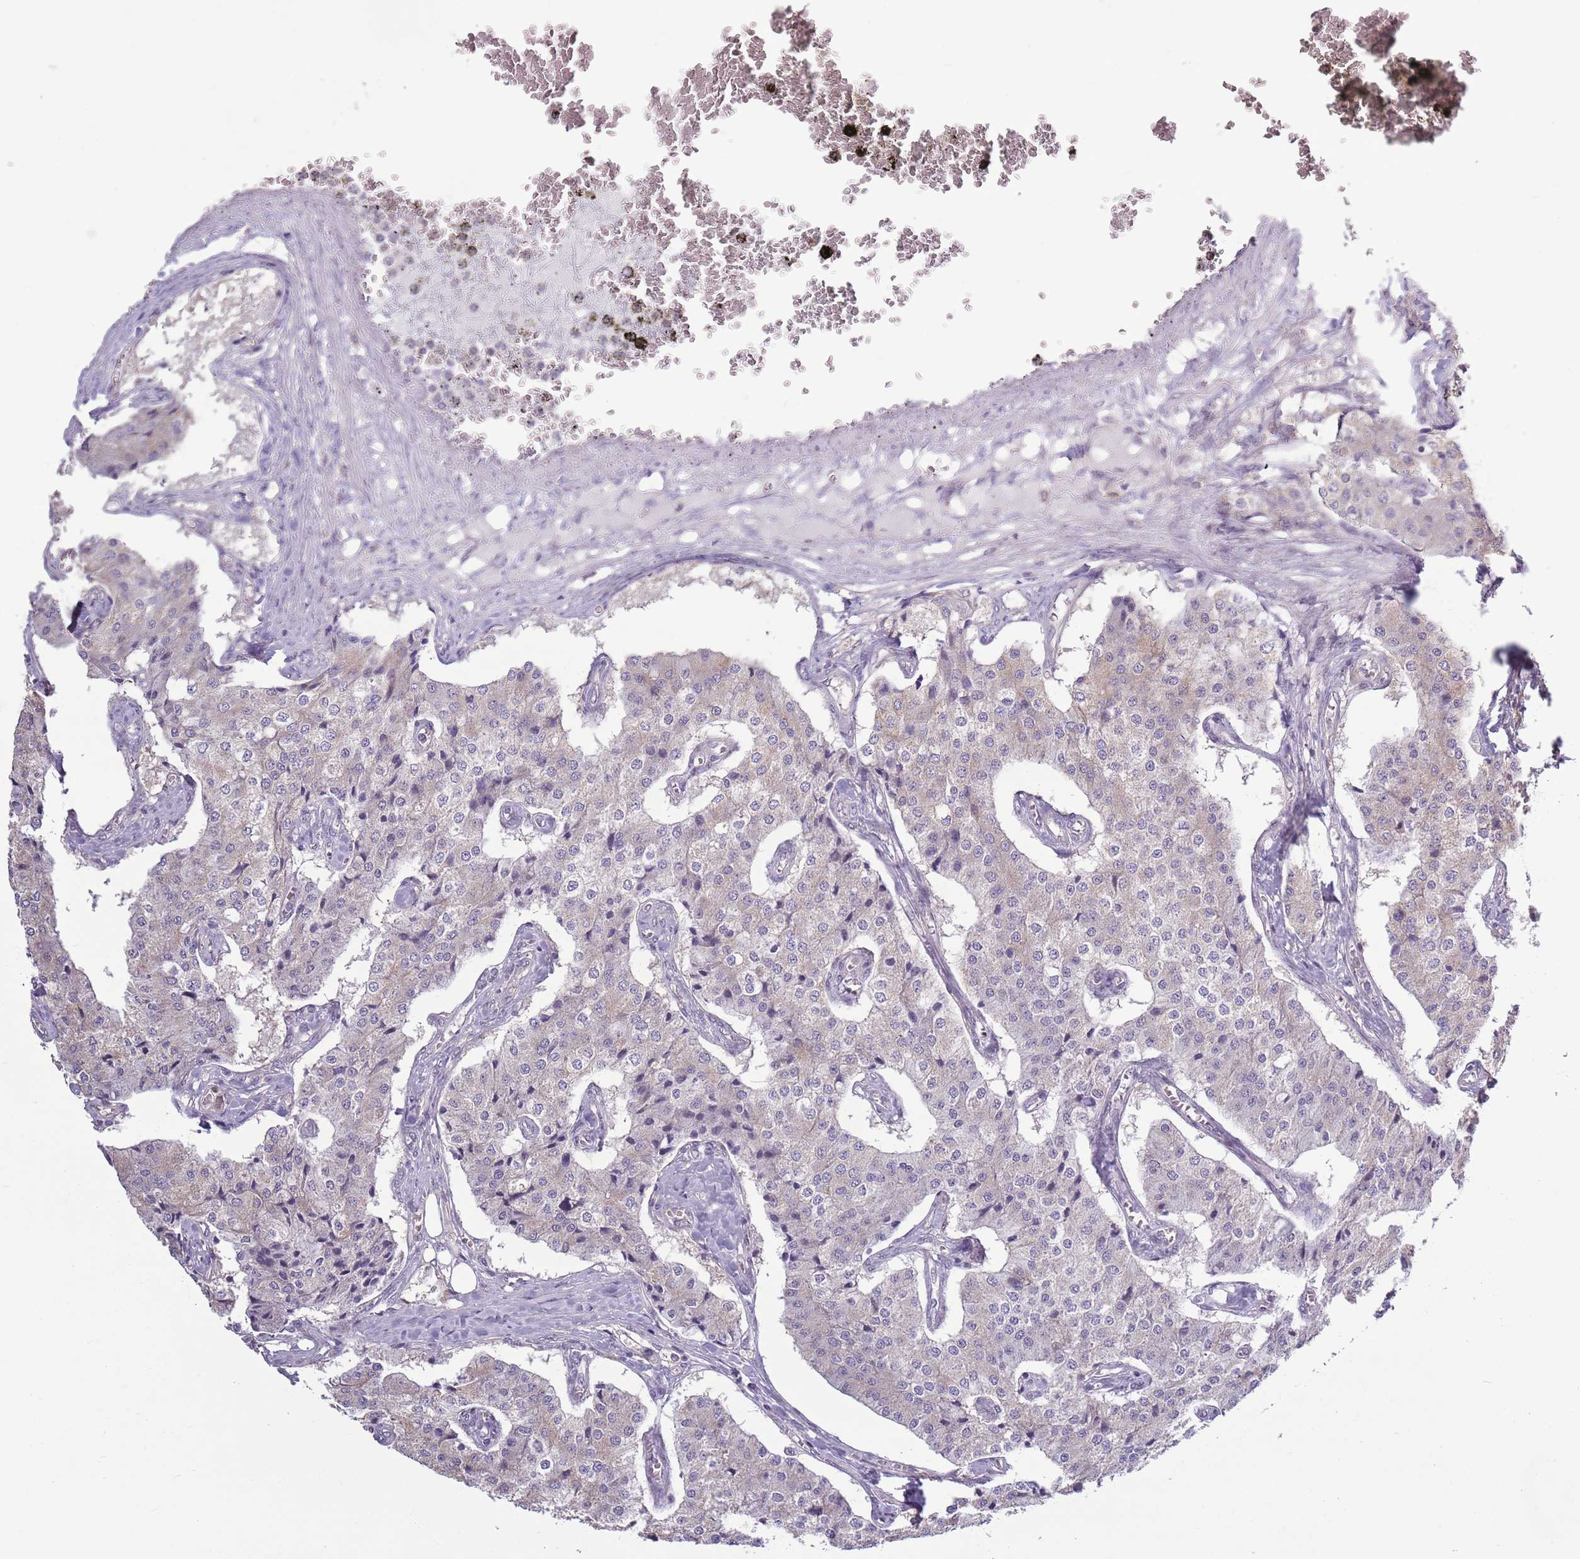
{"staining": {"intensity": "negative", "quantity": "none", "location": "none"}, "tissue": "carcinoid", "cell_type": "Tumor cells", "image_type": "cancer", "snomed": [{"axis": "morphology", "description": "Carcinoid, malignant, NOS"}, {"axis": "topography", "description": "Colon"}], "caption": "Immunohistochemistry (IHC) image of neoplastic tissue: carcinoid stained with DAB reveals no significant protein positivity in tumor cells. Nuclei are stained in blue.", "gene": "CAPN9", "patient": {"sex": "female", "age": 52}}